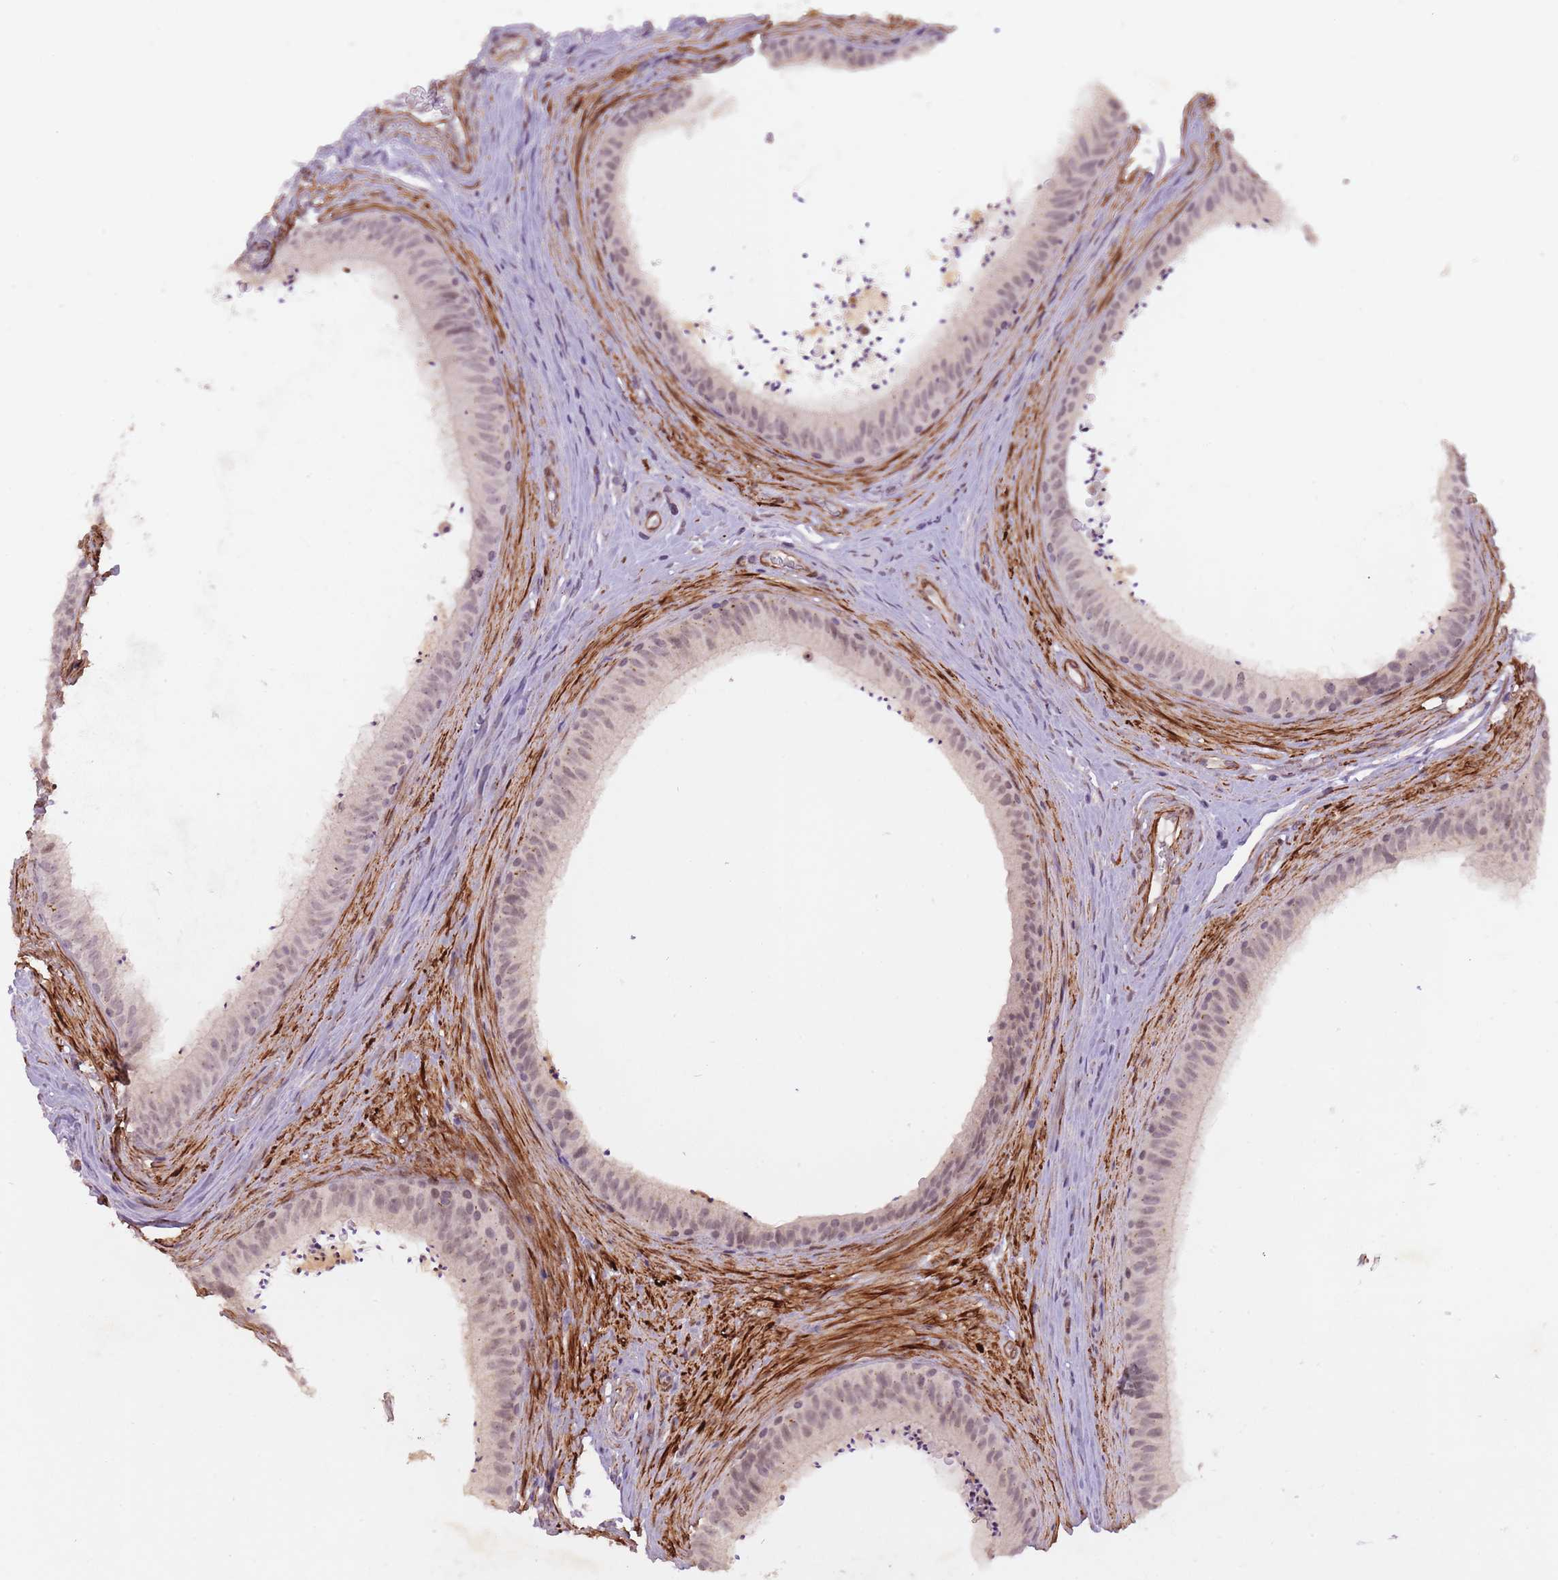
{"staining": {"intensity": "weak", "quantity": "25%-75%", "location": "nuclear"}, "tissue": "epididymis", "cell_type": "Glandular cells", "image_type": "normal", "snomed": [{"axis": "morphology", "description": "Normal tissue, NOS"}, {"axis": "topography", "description": "Testis"}, {"axis": "topography", "description": "Epididymis"}], "caption": "Immunohistochemistry (DAB) staining of benign human epididymis reveals weak nuclear protein expression in approximately 25%-75% of glandular cells. (brown staining indicates protein expression, while blue staining denotes nuclei).", "gene": "CBX6", "patient": {"sex": "male", "age": 41}}